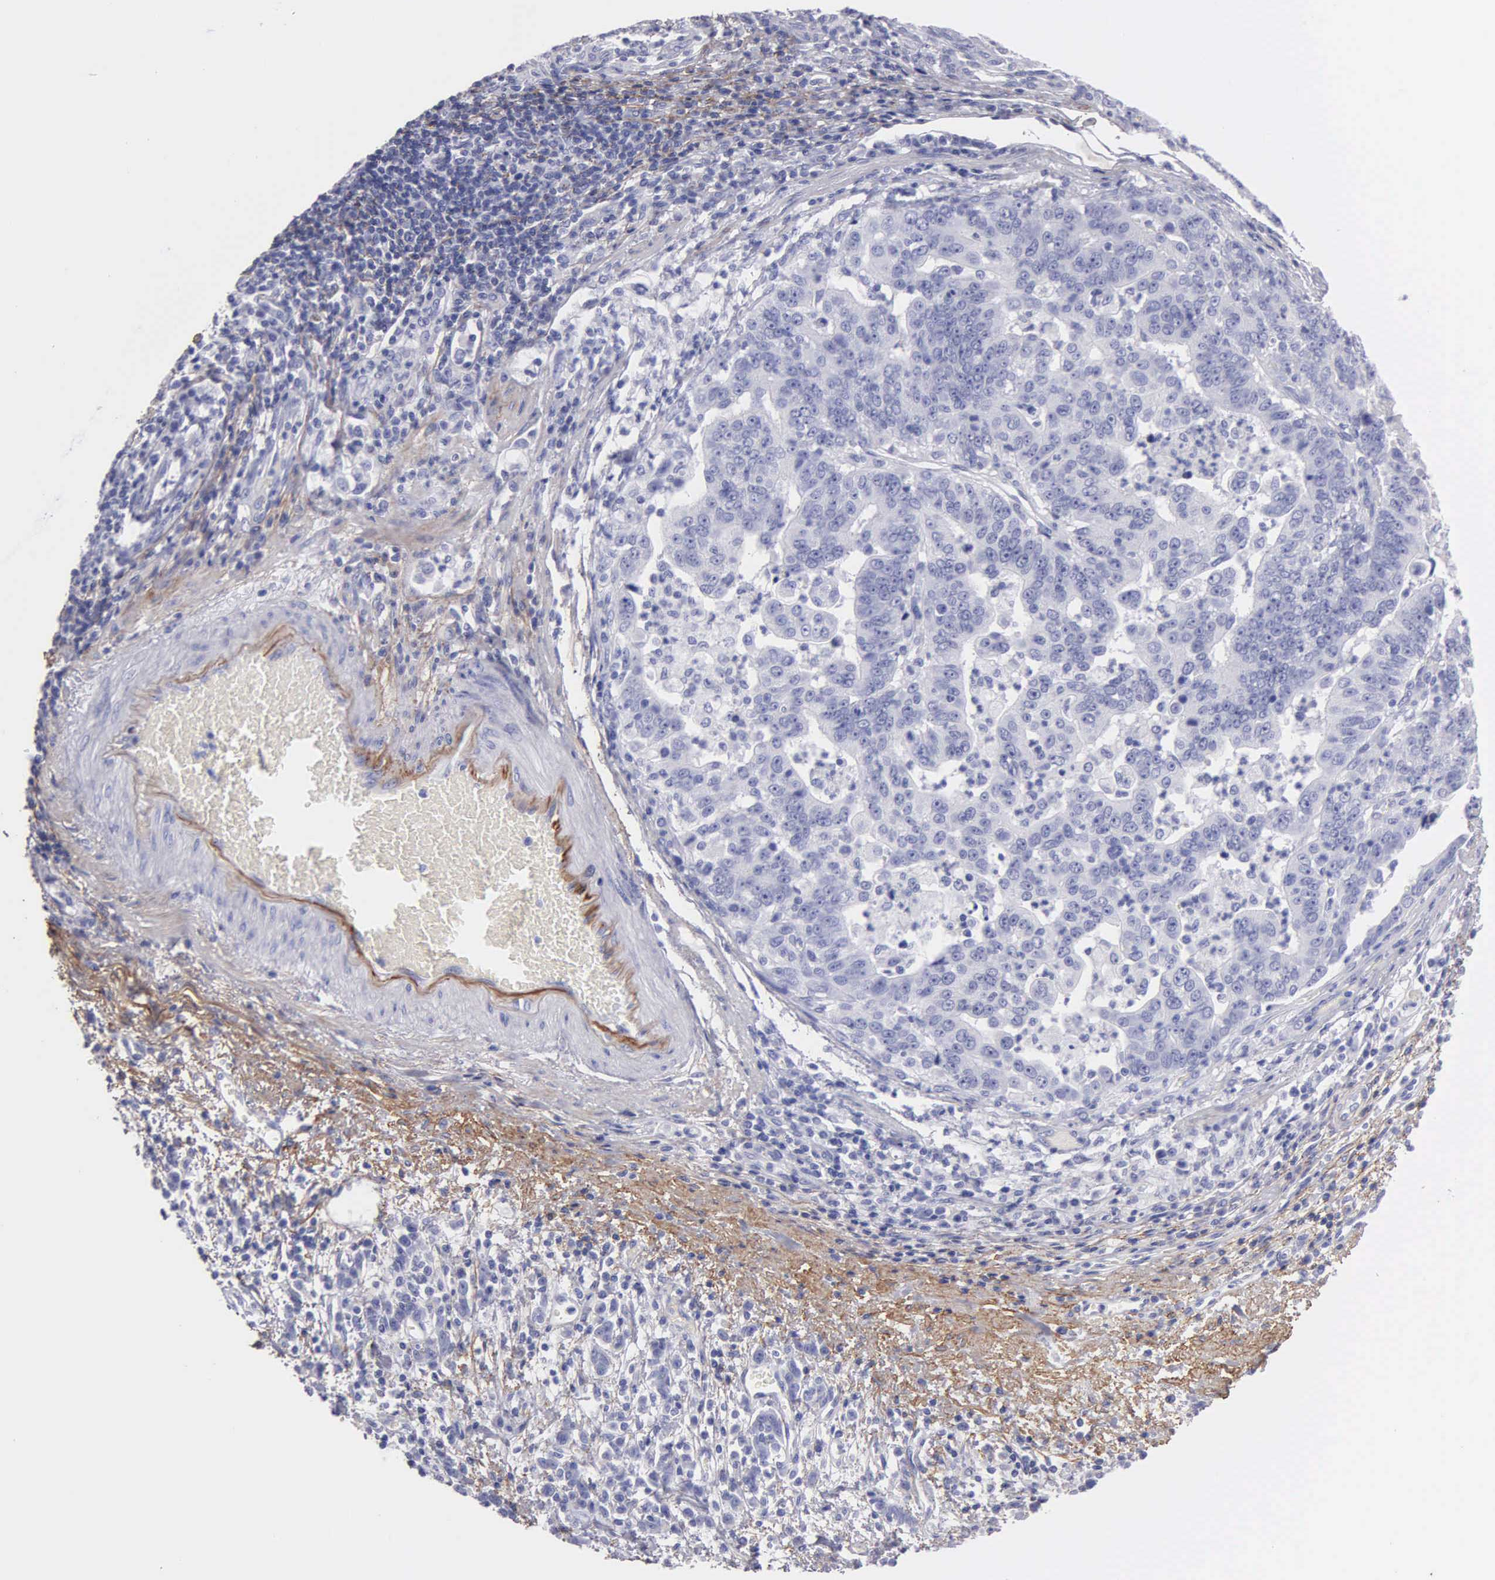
{"staining": {"intensity": "negative", "quantity": "none", "location": "none"}, "tissue": "stomach cancer", "cell_type": "Tumor cells", "image_type": "cancer", "snomed": [{"axis": "morphology", "description": "Adenocarcinoma, NOS"}, {"axis": "topography", "description": "Stomach, upper"}], "caption": "Human adenocarcinoma (stomach) stained for a protein using IHC displays no positivity in tumor cells.", "gene": "FBLN5", "patient": {"sex": "female", "age": 50}}